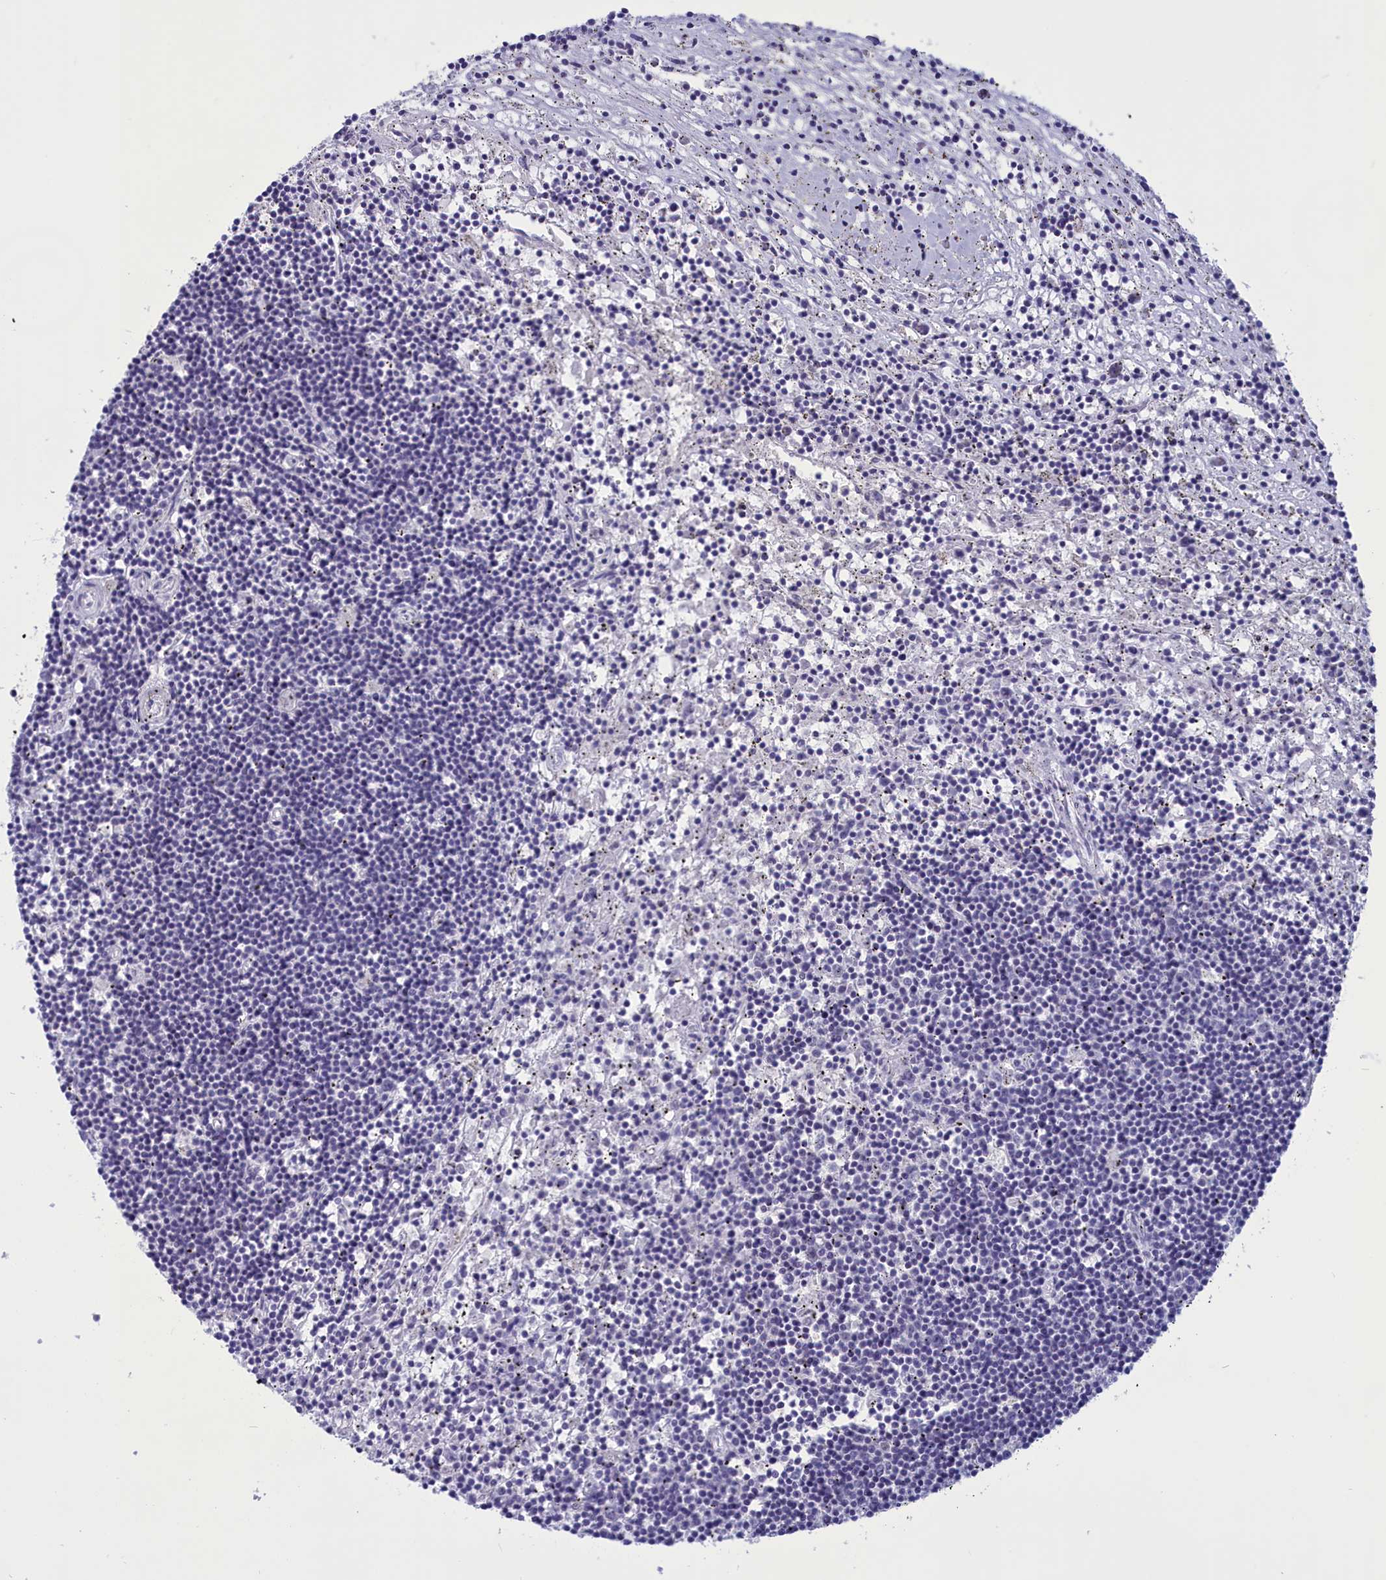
{"staining": {"intensity": "negative", "quantity": "none", "location": "none"}, "tissue": "lymphoma", "cell_type": "Tumor cells", "image_type": "cancer", "snomed": [{"axis": "morphology", "description": "Malignant lymphoma, non-Hodgkin's type, Low grade"}, {"axis": "topography", "description": "Spleen"}], "caption": "Protein analysis of malignant lymphoma, non-Hodgkin's type (low-grade) reveals no significant staining in tumor cells.", "gene": "ELOA2", "patient": {"sex": "male", "age": 76}}